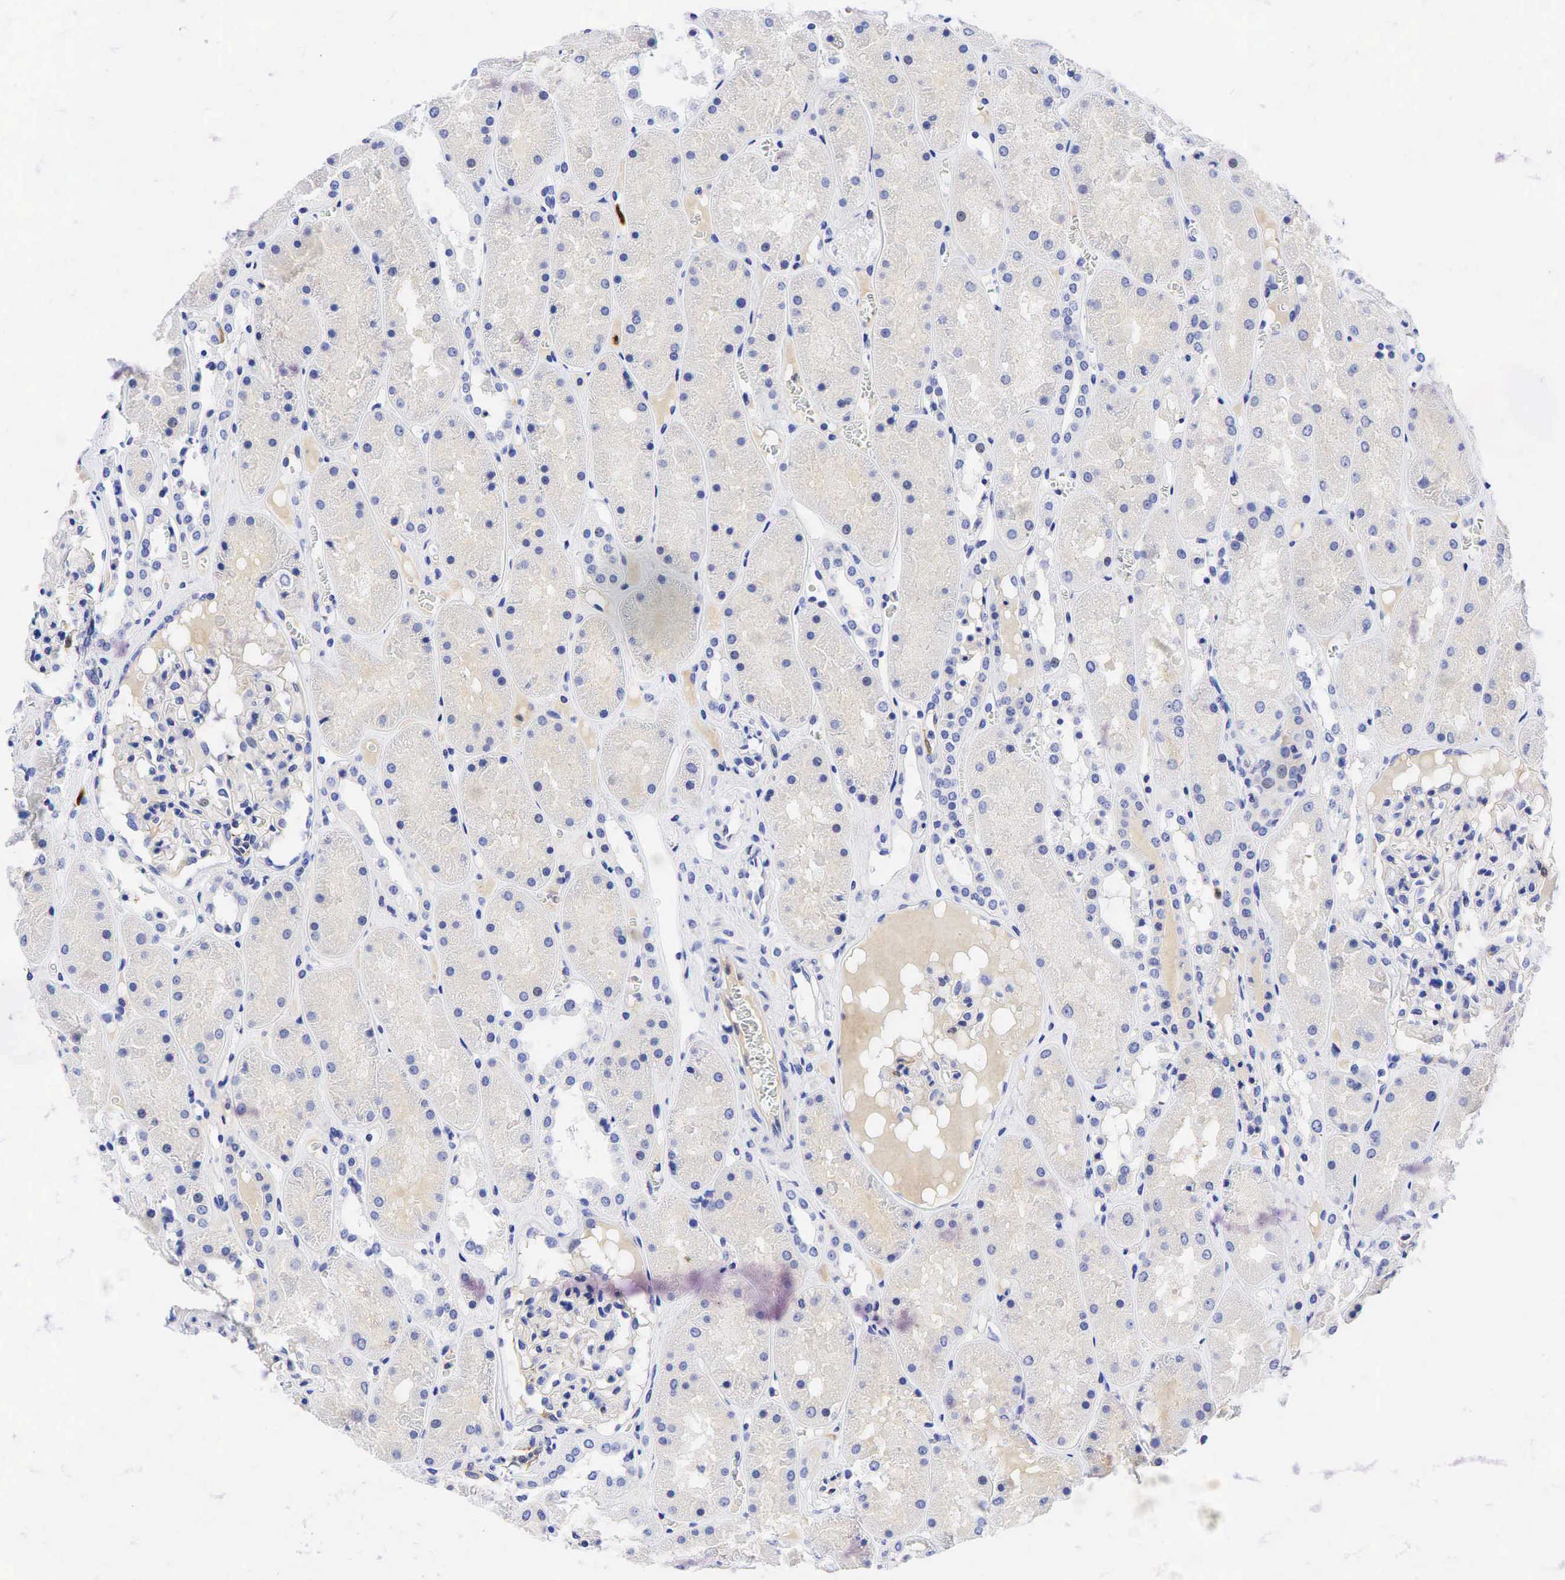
{"staining": {"intensity": "negative", "quantity": "none", "location": "none"}, "tissue": "kidney", "cell_type": "Cells in glomeruli", "image_type": "normal", "snomed": [{"axis": "morphology", "description": "Normal tissue, NOS"}, {"axis": "topography", "description": "Kidney"}], "caption": "IHC micrograph of benign kidney: human kidney stained with DAB displays no significant protein expression in cells in glomeruli.", "gene": "TNFRSF8", "patient": {"sex": "male", "age": 36}}